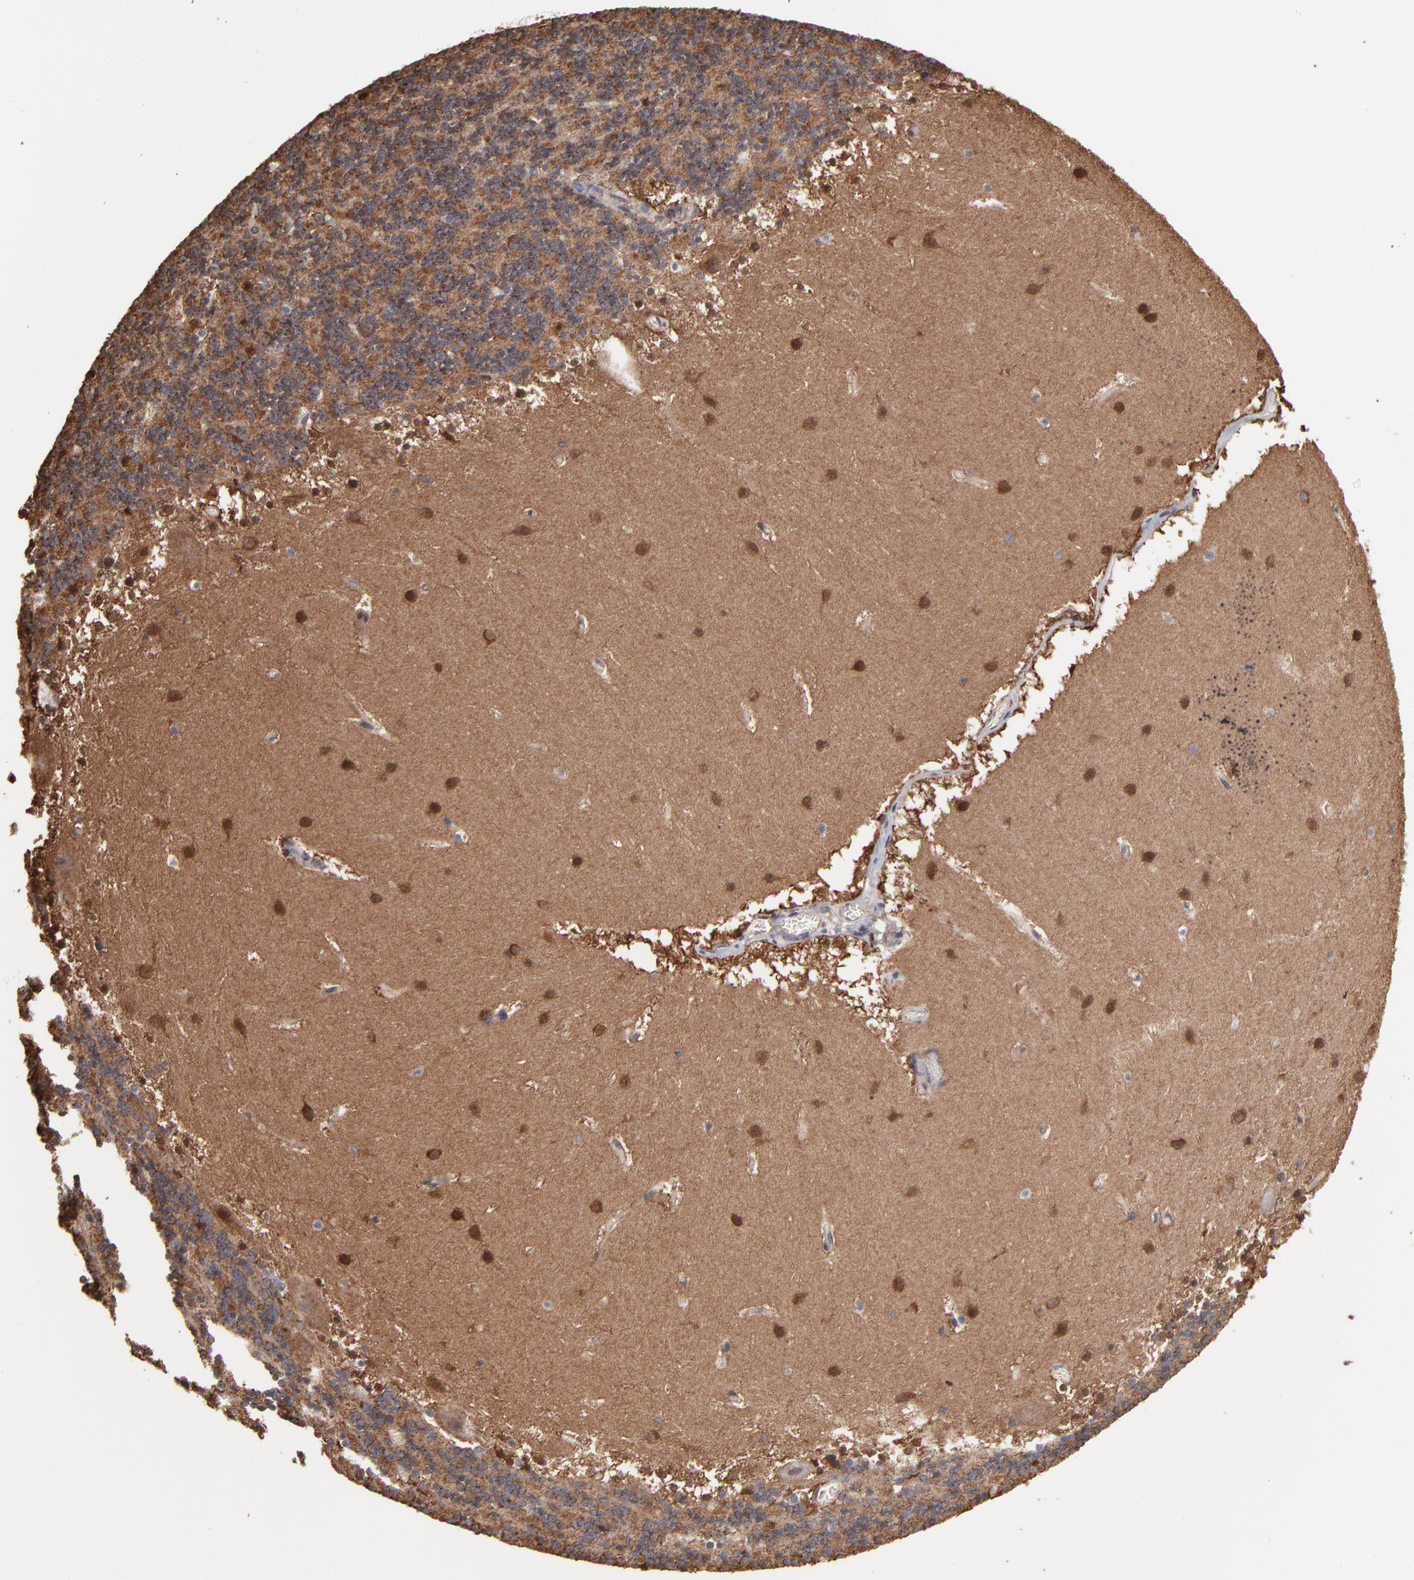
{"staining": {"intensity": "moderate", "quantity": ">75%", "location": "cytoplasmic/membranous"}, "tissue": "cerebellum", "cell_type": "Cells in granular layer", "image_type": "normal", "snomed": [{"axis": "morphology", "description": "Normal tissue, NOS"}, {"axis": "topography", "description": "Cerebellum"}], "caption": "Immunohistochemistry (IHC) histopathology image of unremarkable cerebellum stained for a protein (brown), which shows medium levels of moderate cytoplasmic/membranous positivity in about >75% of cells in granular layer.", "gene": "NFKBIA", "patient": {"sex": "male", "age": 45}}